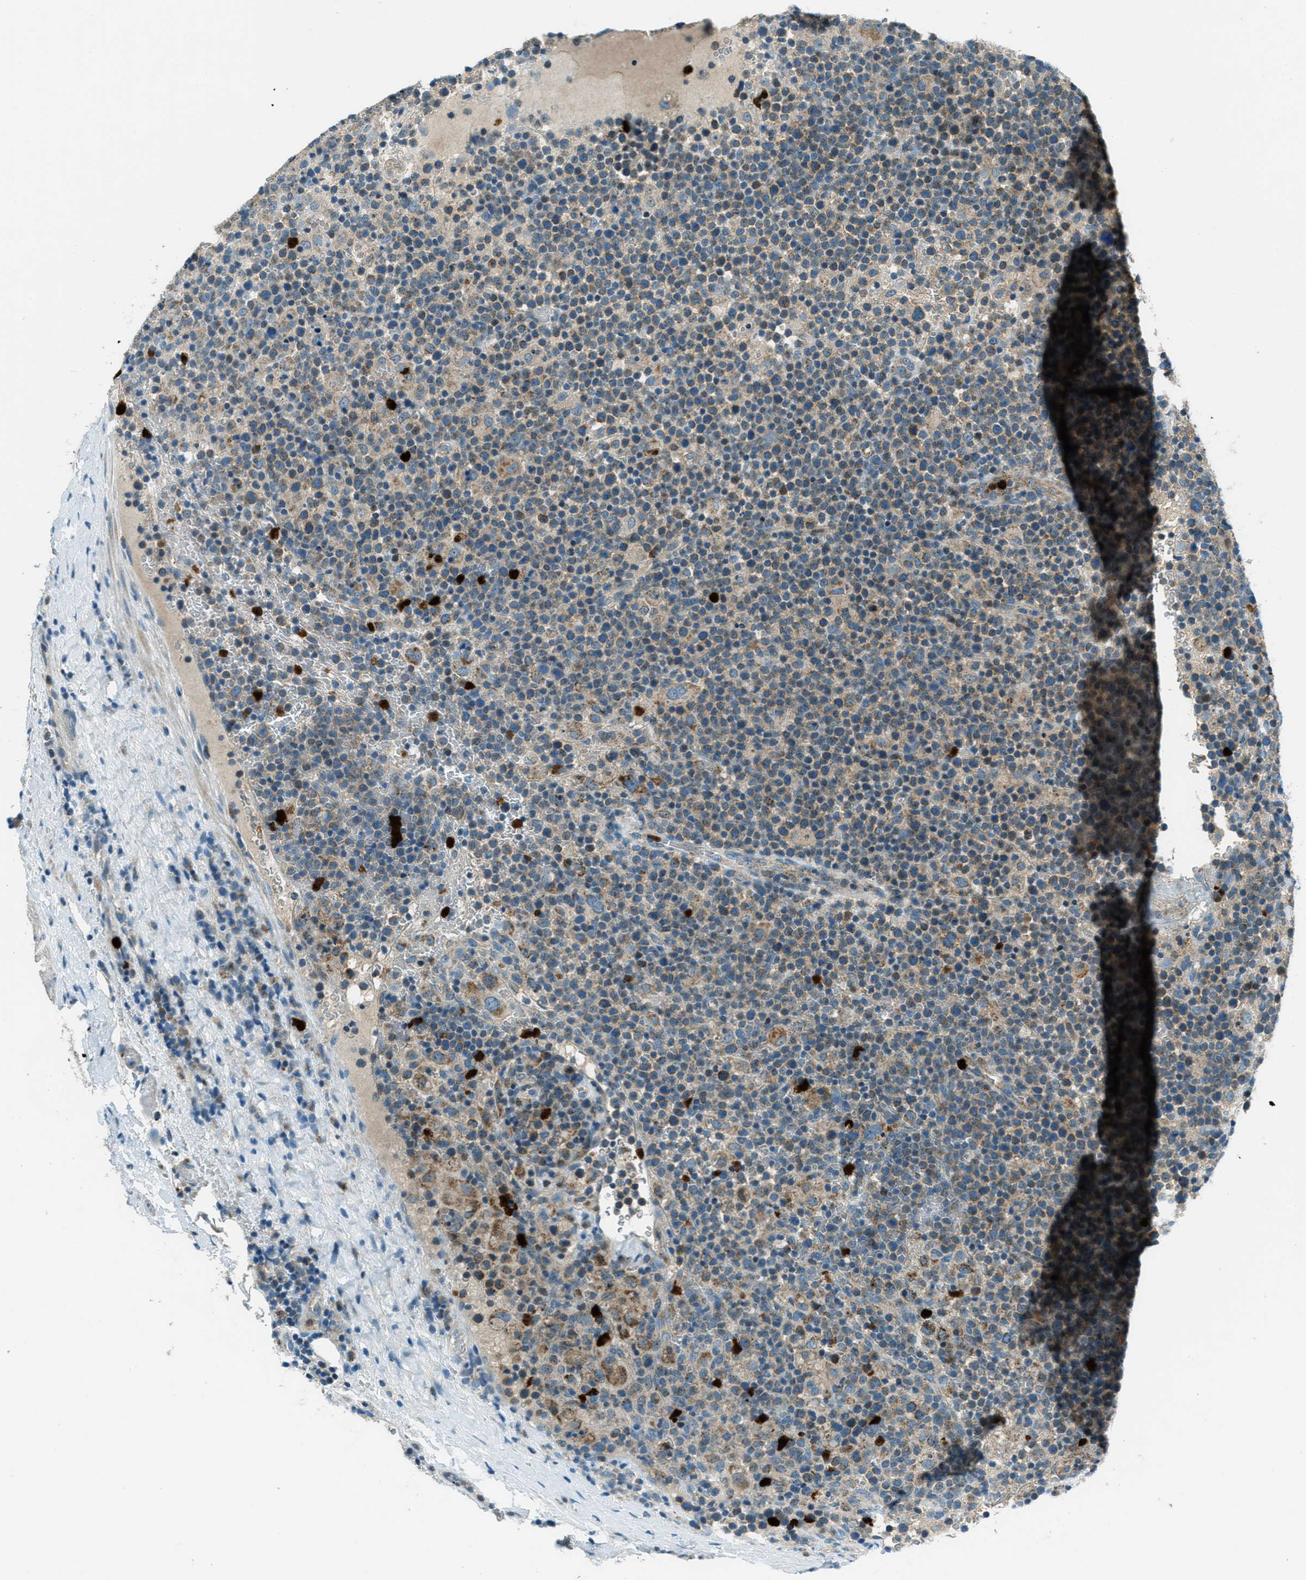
{"staining": {"intensity": "moderate", "quantity": "25%-75%", "location": "cytoplasmic/membranous"}, "tissue": "lymphoma", "cell_type": "Tumor cells", "image_type": "cancer", "snomed": [{"axis": "morphology", "description": "Malignant lymphoma, non-Hodgkin's type, High grade"}, {"axis": "topography", "description": "Lymph node"}], "caption": "Immunohistochemical staining of human malignant lymphoma, non-Hodgkin's type (high-grade) displays medium levels of moderate cytoplasmic/membranous staining in approximately 25%-75% of tumor cells. The staining is performed using DAB (3,3'-diaminobenzidine) brown chromogen to label protein expression. The nuclei are counter-stained blue using hematoxylin.", "gene": "FAR1", "patient": {"sex": "male", "age": 61}}